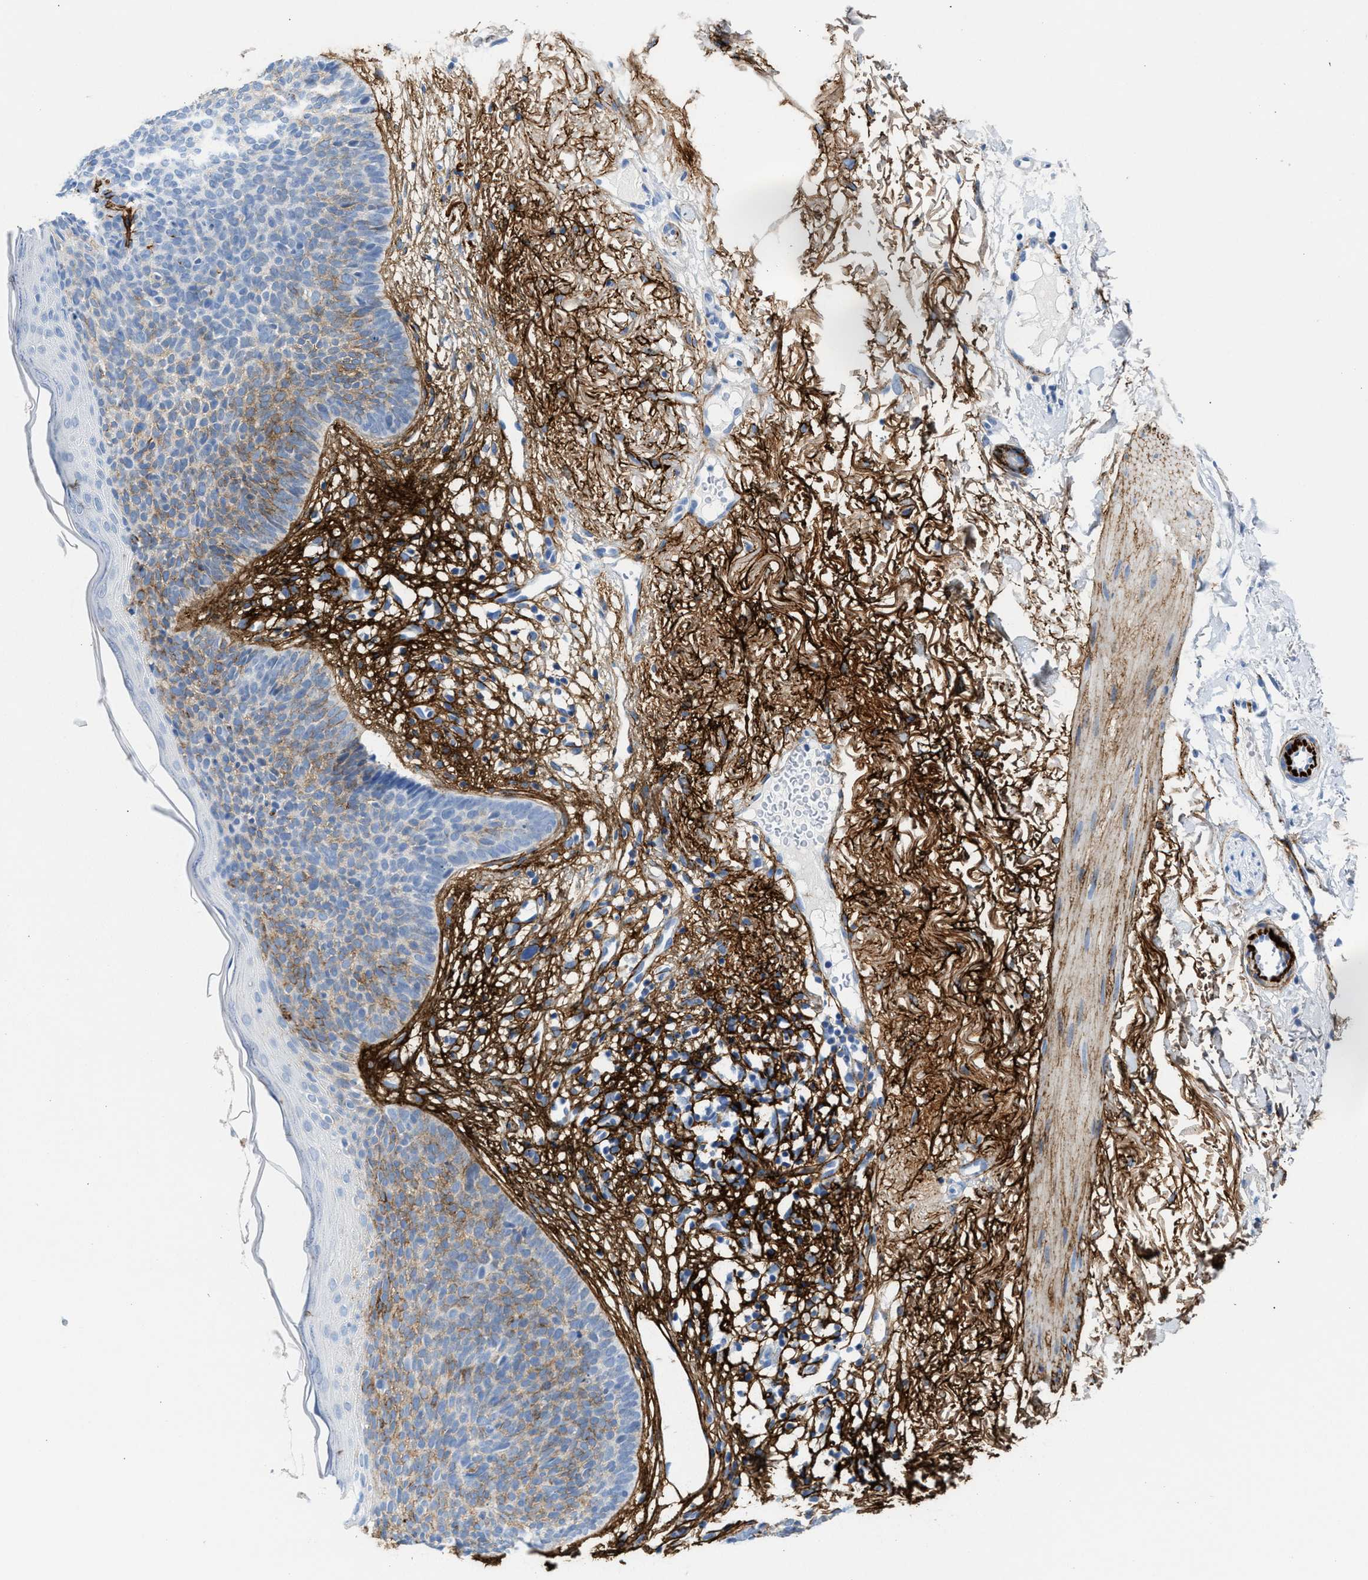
{"staining": {"intensity": "weak", "quantity": "25%-75%", "location": "cytoplasmic/membranous"}, "tissue": "skin cancer", "cell_type": "Tumor cells", "image_type": "cancer", "snomed": [{"axis": "morphology", "description": "Basal cell carcinoma"}, {"axis": "topography", "description": "Skin"}], "caption": "High-magnification brightfield microscopy of basal cell carcinoma (skin) stained with DAB (brown) and counterstained with hematoxylin (blue). tumor cells exhibit weak cytoplasmic/membranous staining is identified in approximately25%-75% of cells.", "gene": "TNR", "patient": {"sex": "female", "age": 70}}